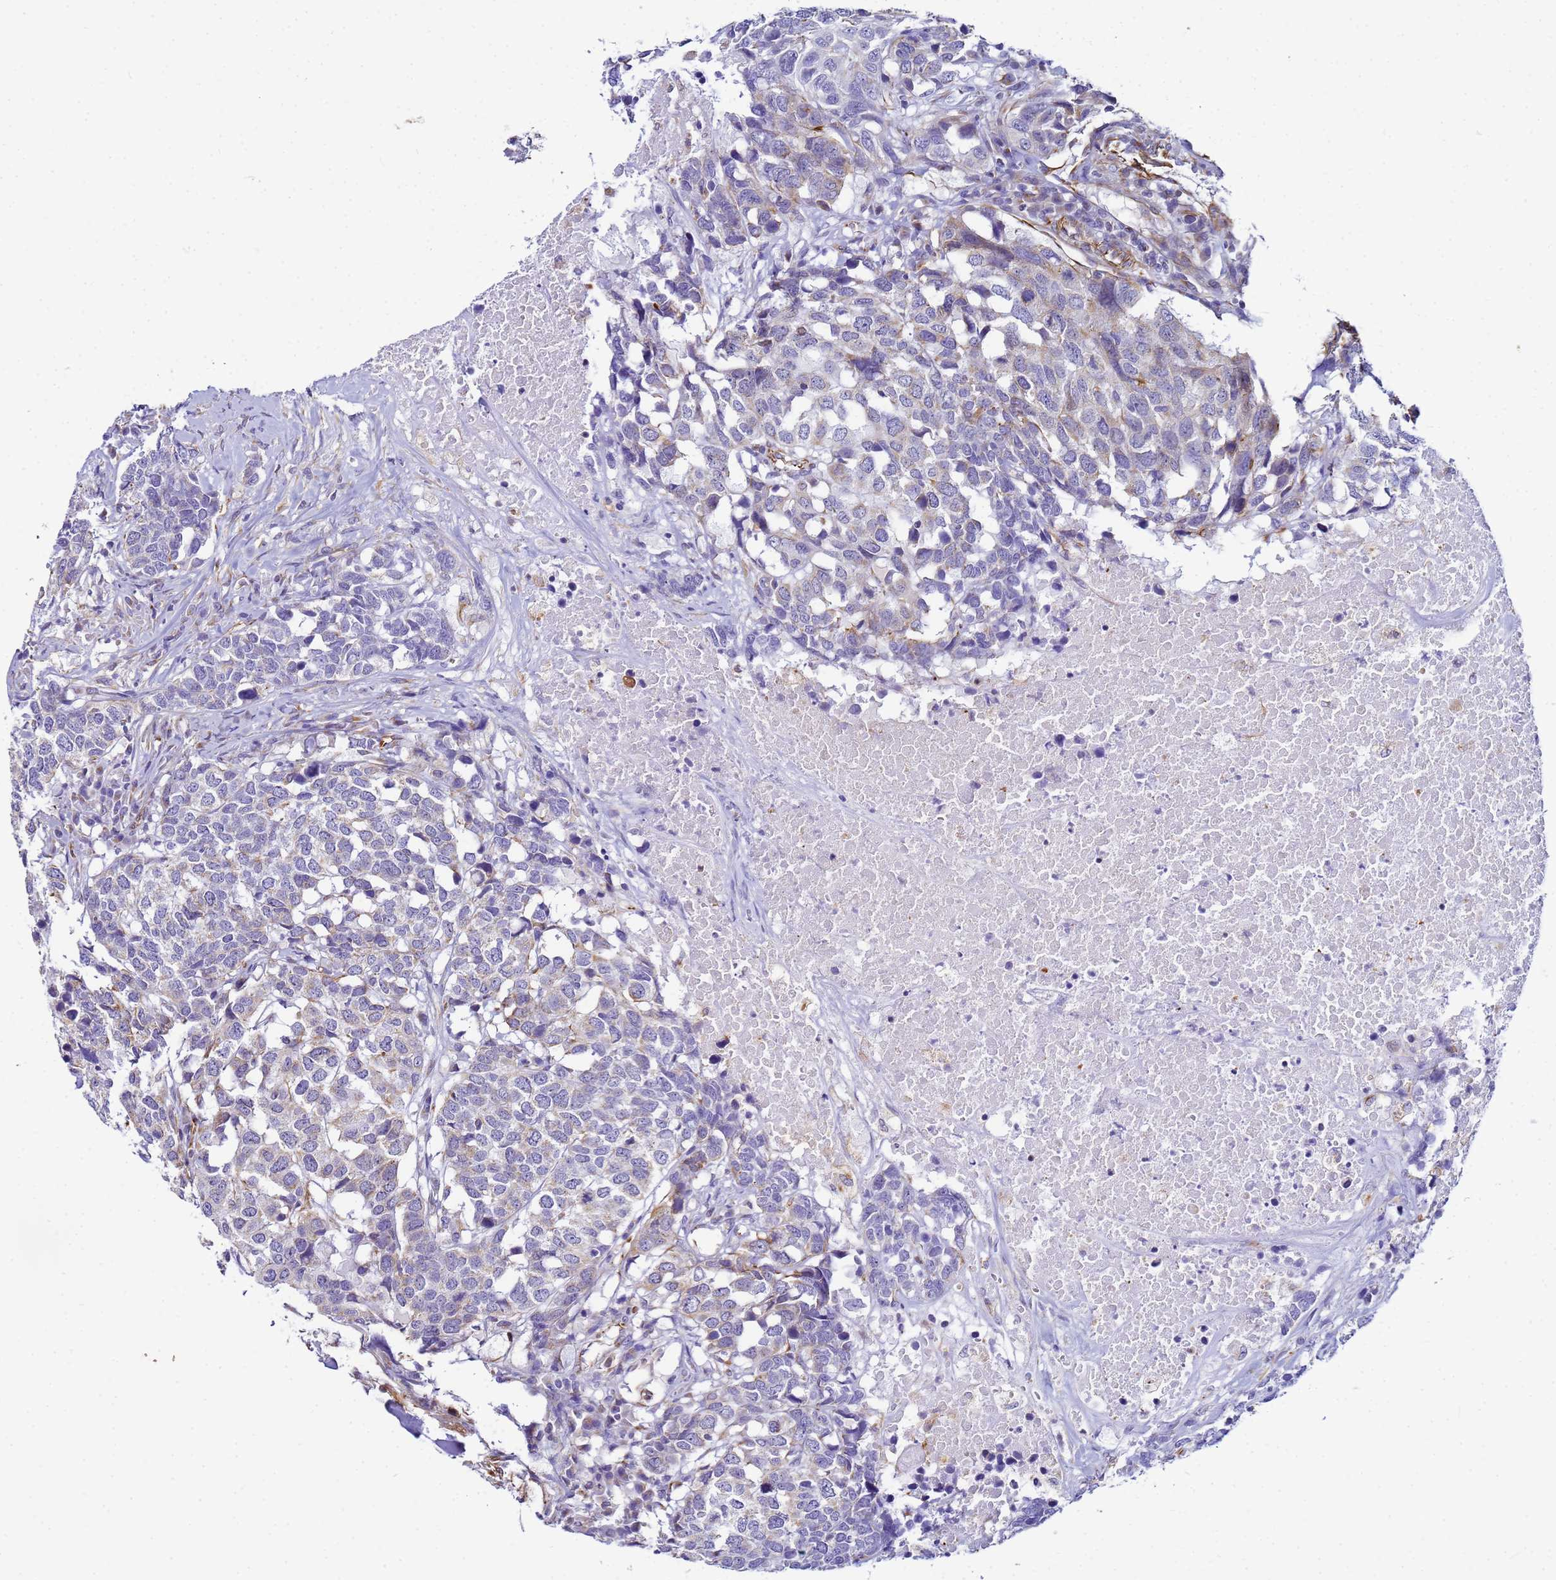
{"staining": {"intensity": "weak", "quantity": "<25%", "location": "cytoplasmic/membranous"}, "tissue": "head and neck cancer", "cell_type": "Tumor cells", "image_type": "cancer", "snomed": [{"axis": "morphology", "description": "Squamous cell carcinoma, NOS"}, {"axis": "topography", "description": "Head-Neck"}], "caption": "Human head and neck cancer stained for a protein using IHC reveals no expression in tumor cells.", "gene": "UBXN2B", "patient": {"sex": "male", "age": 66}}